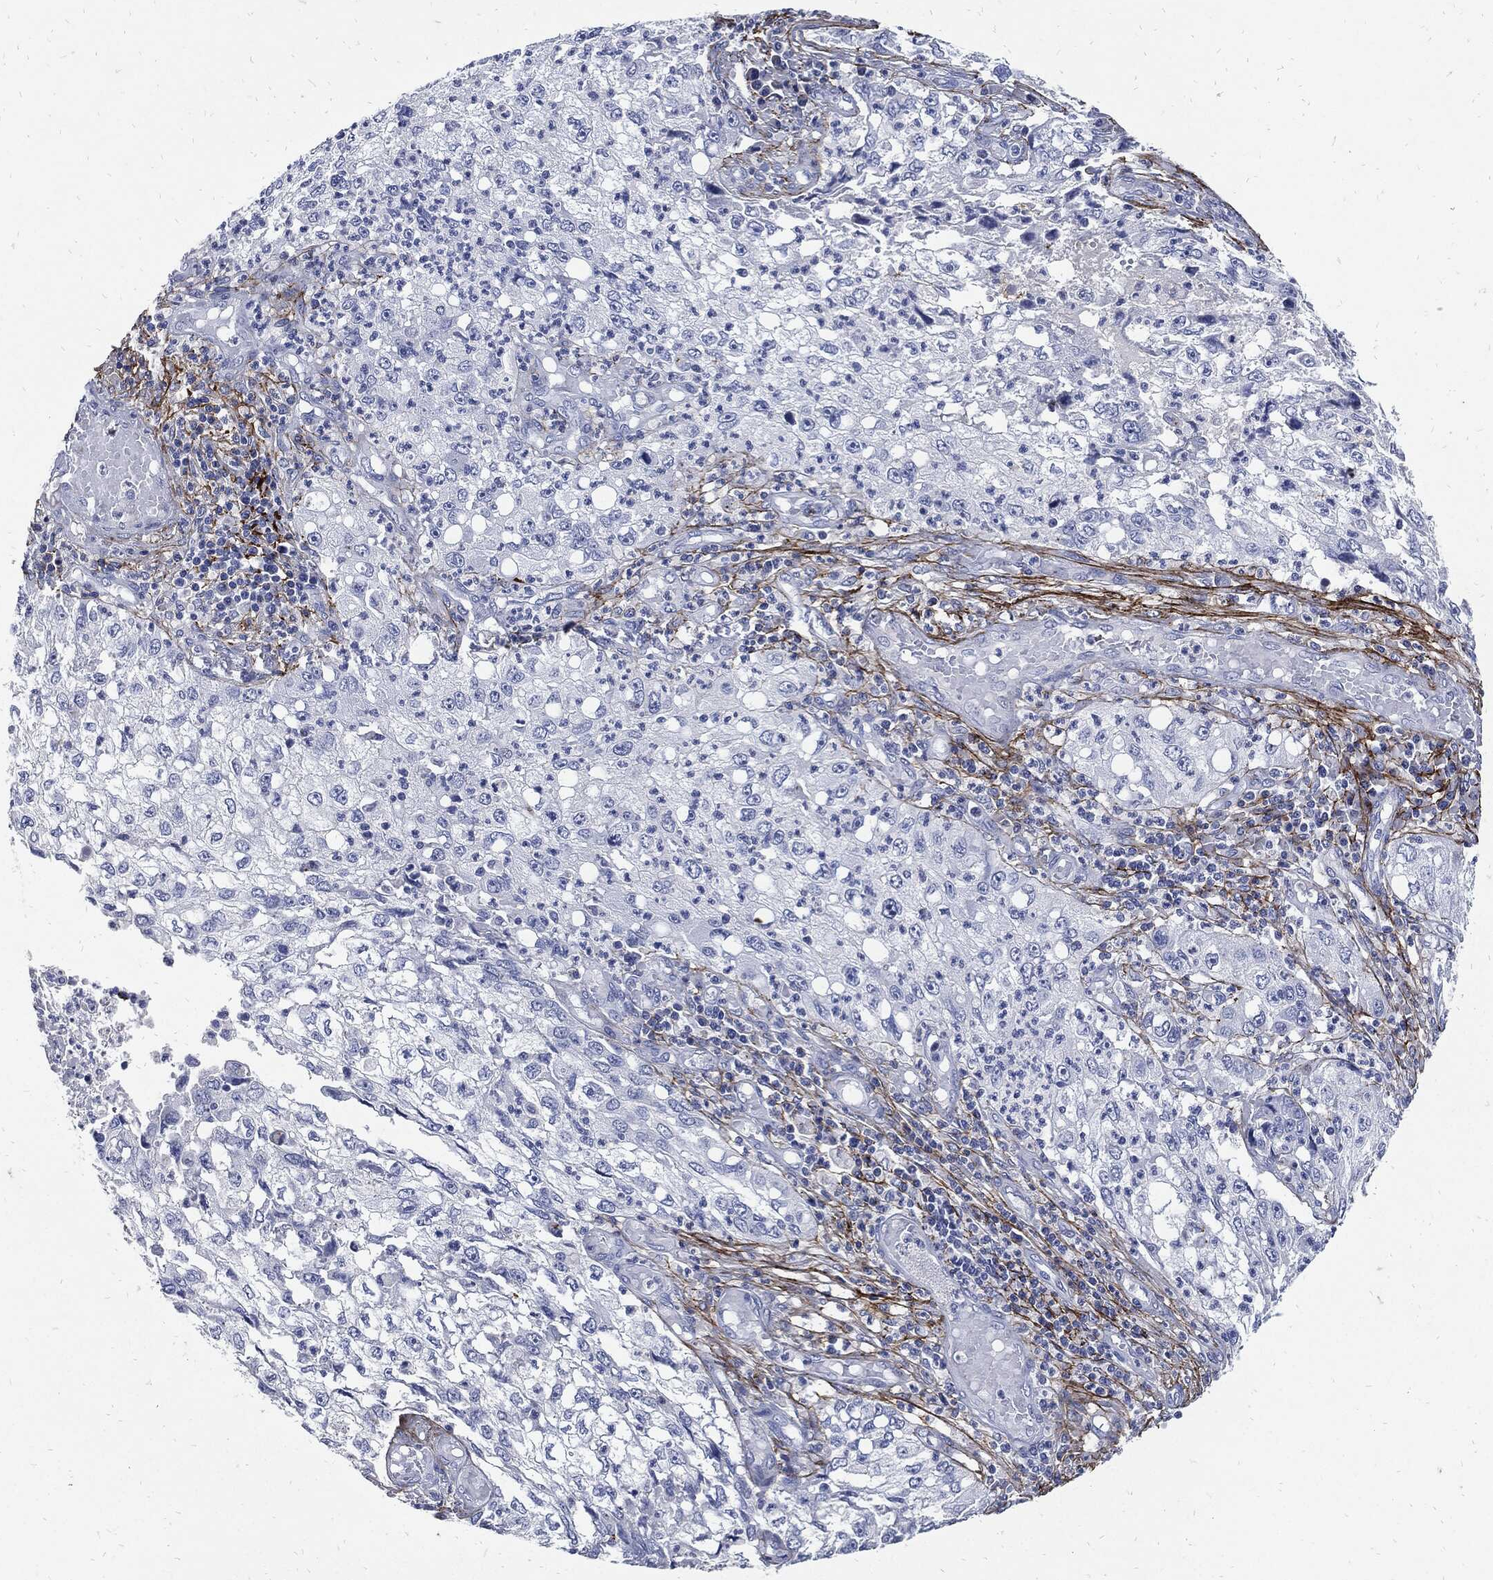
{"staining": {"intensity": "negative", "quantity": "none", "location": "none"}, "tissue": "cervical cancer", "cell_type": "Tumor cells", "image_type": "cancer", "snomed": [{"axis": "morphology", "description": "Squamous cell carcinoma, NOS"}, {"axis": "topography", "description": "Cervix"}], "caption": "Immunohistochemical staining of human squamous cell carcinoma (cervical) demonstrates no significant positivity in tumor cells. The staining is performed using DAB brown chromogen with nuclei counter-stained in using hematoxylin.", "gene": "FBN1", "patient": {"sex": "female", "age": 36}}